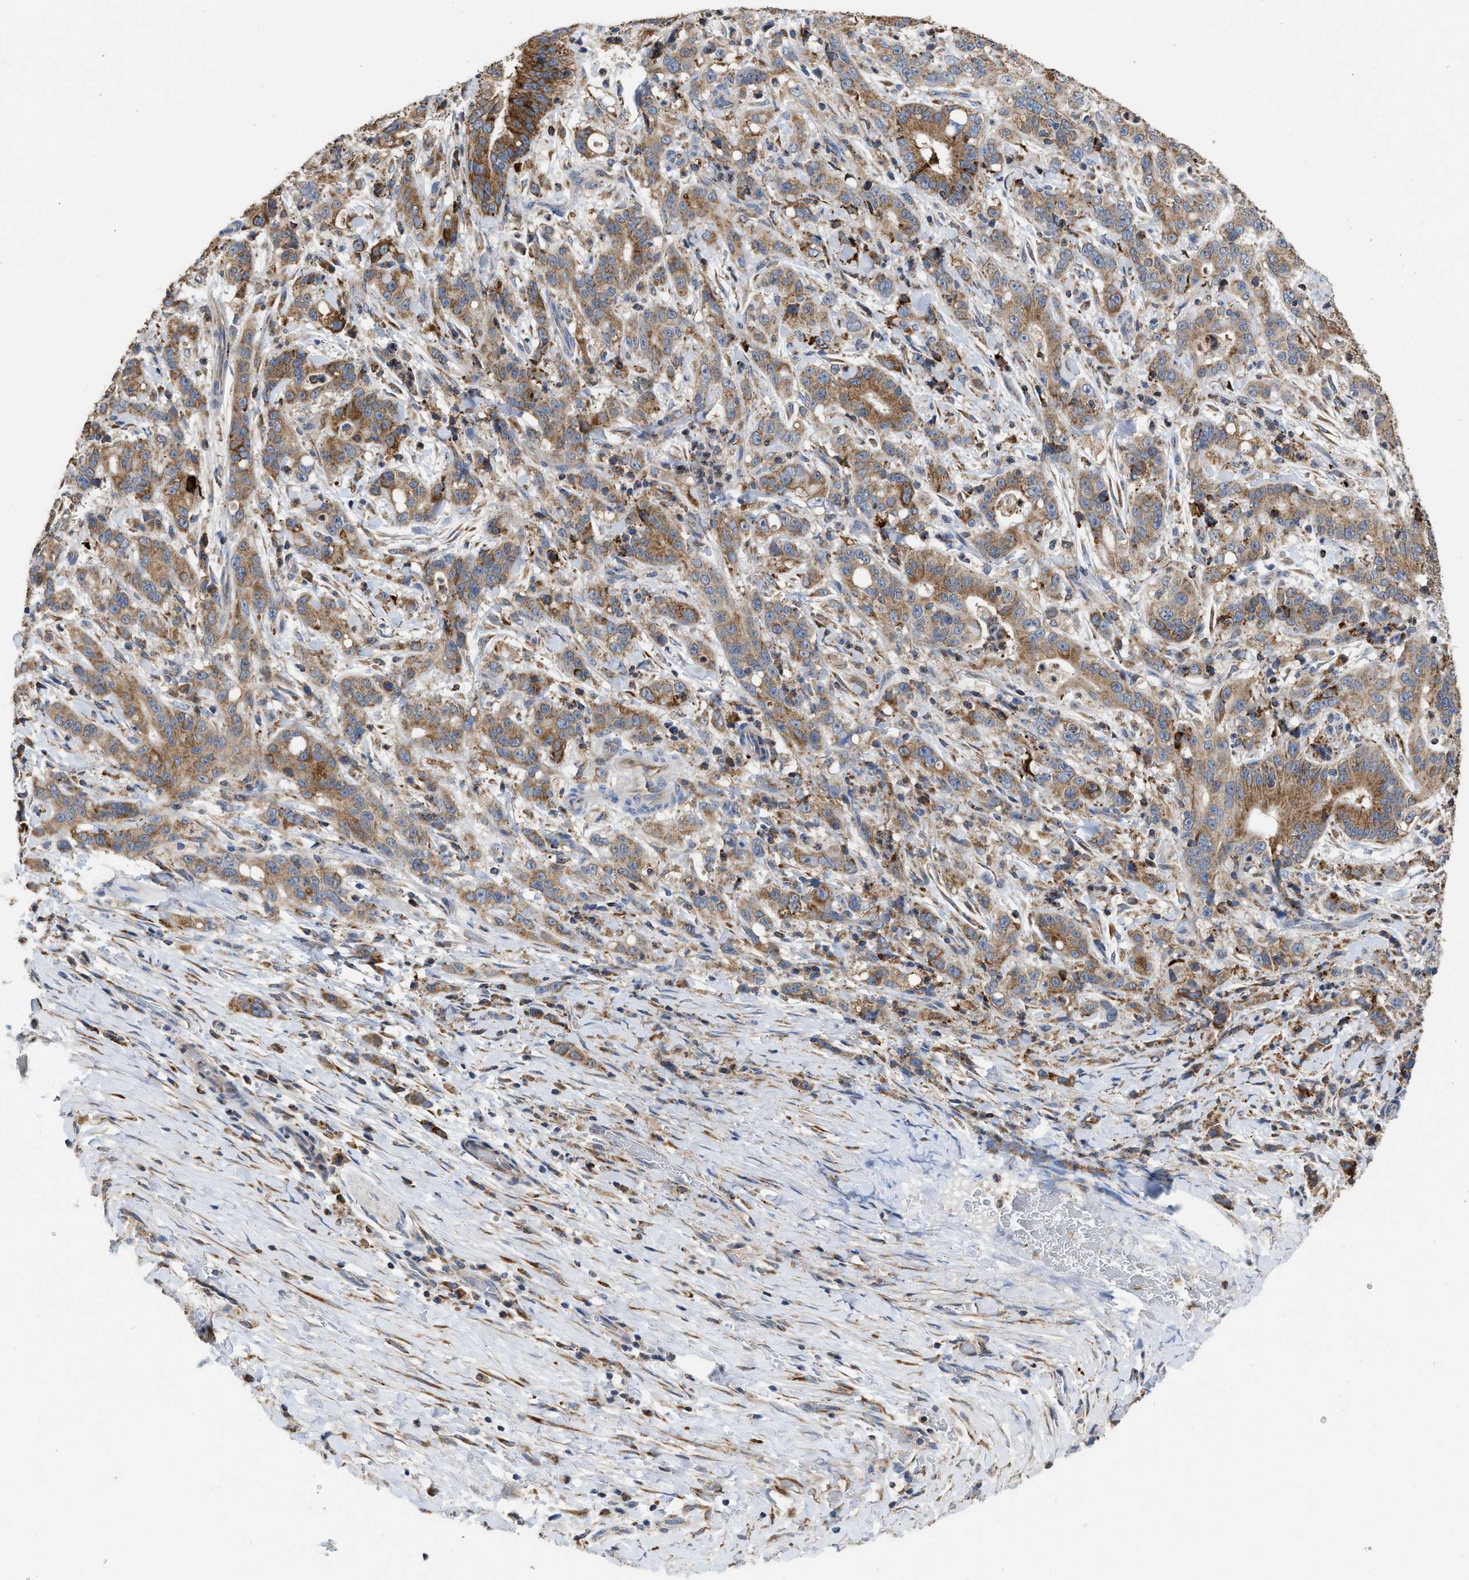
{"staining": {"intensity": "strong", "quantity": ">75%", "location": "cytoplasmic/membranous"}, "tissue": "liver cancer", "cell_type": "Tumor cells", "image_type": "cancer", "snomed": [{"axis": "morphology", "description": "Cholangiocarcinoma"}, {"axis": "topography", "description": "Liver"}], "caption": "Cholangiocarcinoma (liver) tissue shows strong cytoplasmic/membranous staining in approximately >75% of tumor cells, visualized by immunohistochemistry. (DAB (3,3'-diaminobenzidine) IHC, brown staining for protein, blue staining for nuclei).", "gene": "AK2", "patient": {"sex": "female", "age": 38}}